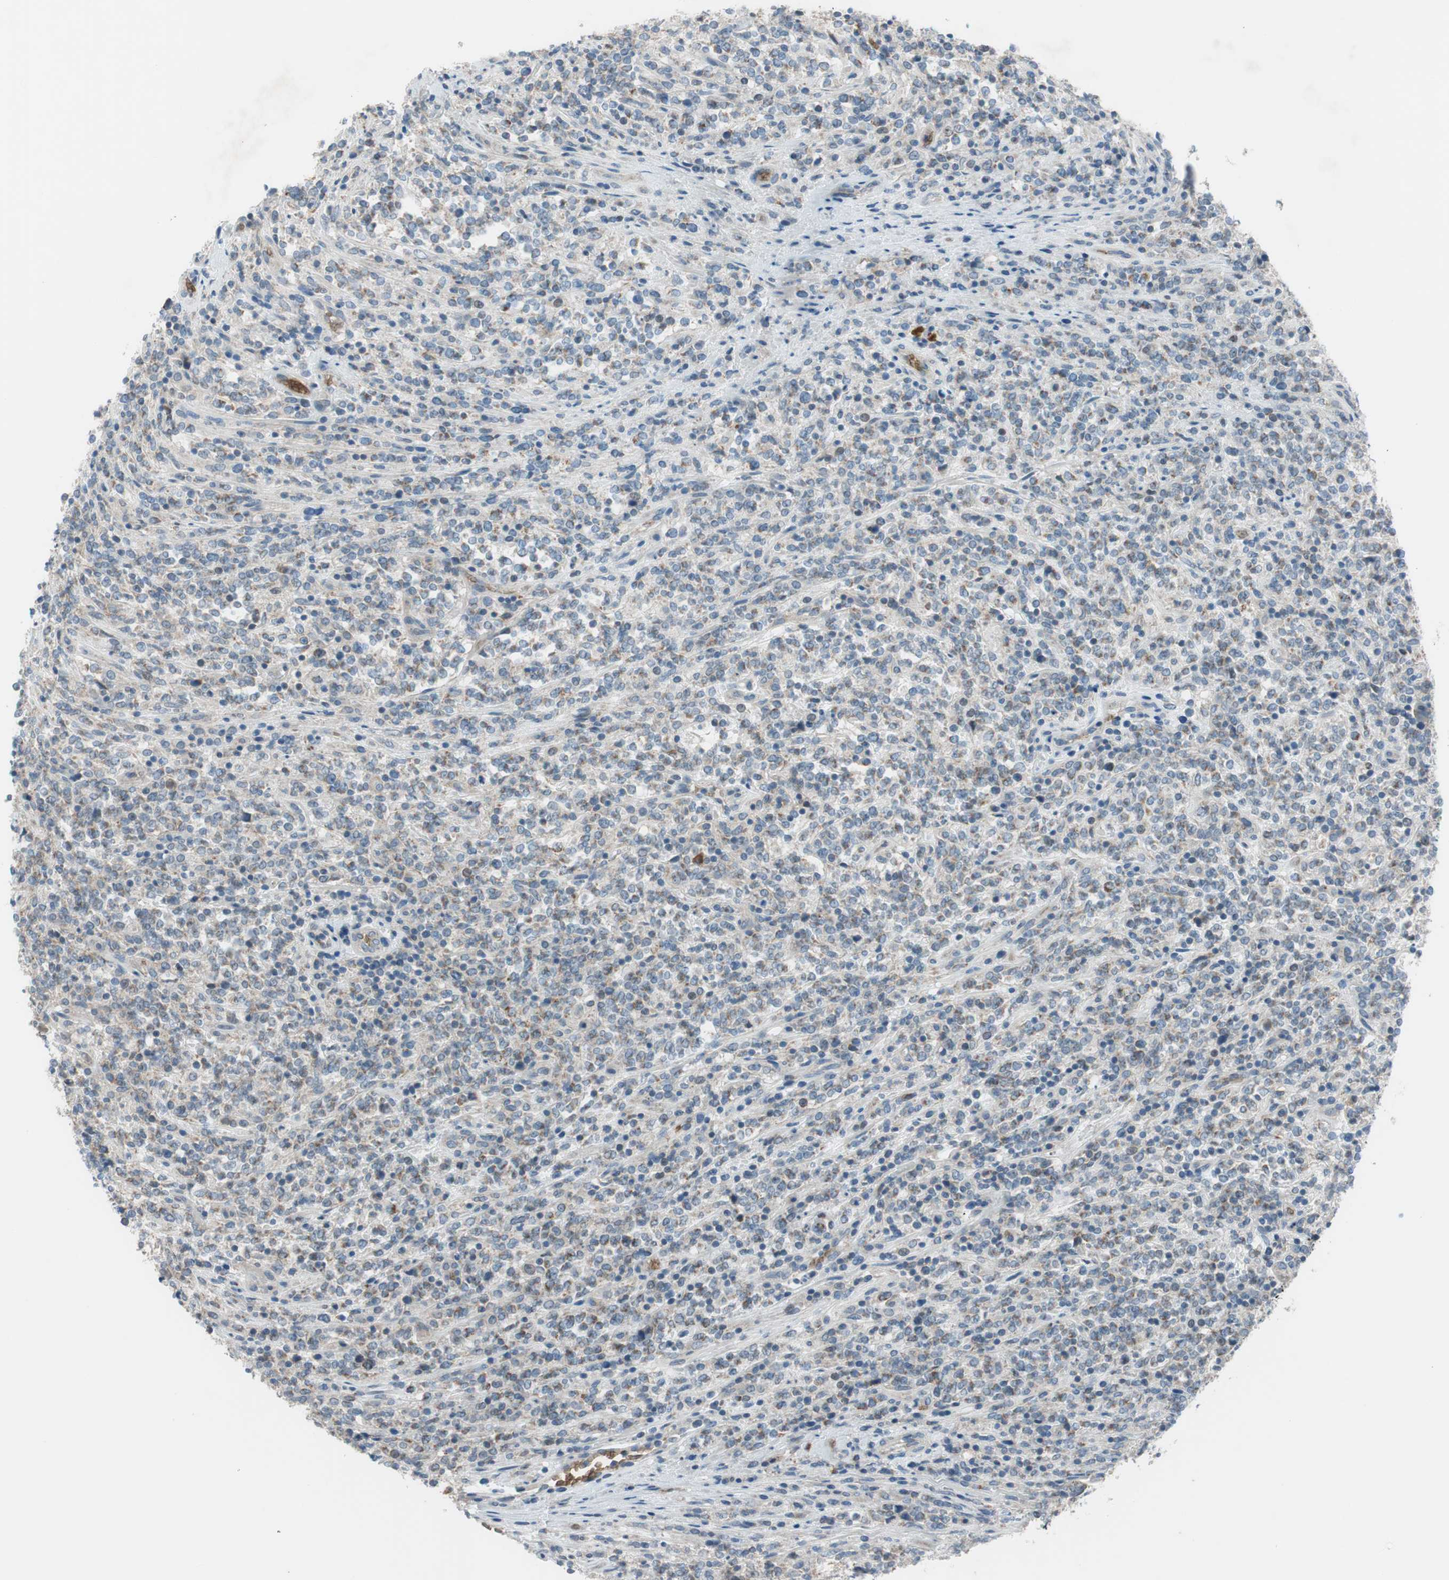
{"staining": {"intensity": "moderate", "quantity": "25%-75%", "location": "cytoplasmic/membranous"}, "tissue": "lymphoma", "cell_type": "Tumor cells", "image_type": "cancer", "snomed": [{"axis": "morphology", "description": "Malignant lymphoma, non-Hodgkin's type, High grade"}, {"axis": "topography", "description": "Soft tissue"}], "caption": "High-magnification brightfield microscopy of lymphoma stained with DAB (3,3'-diaminobenzidine) (brown) and counterstained with hematoxylin (blue). tumor cells exhibit moderate cytoplasmic/membranous positivity is present in approximately25%-75% of cells.", "gene": "GYPC", "patient": {"sex": "male", "age": 18}}